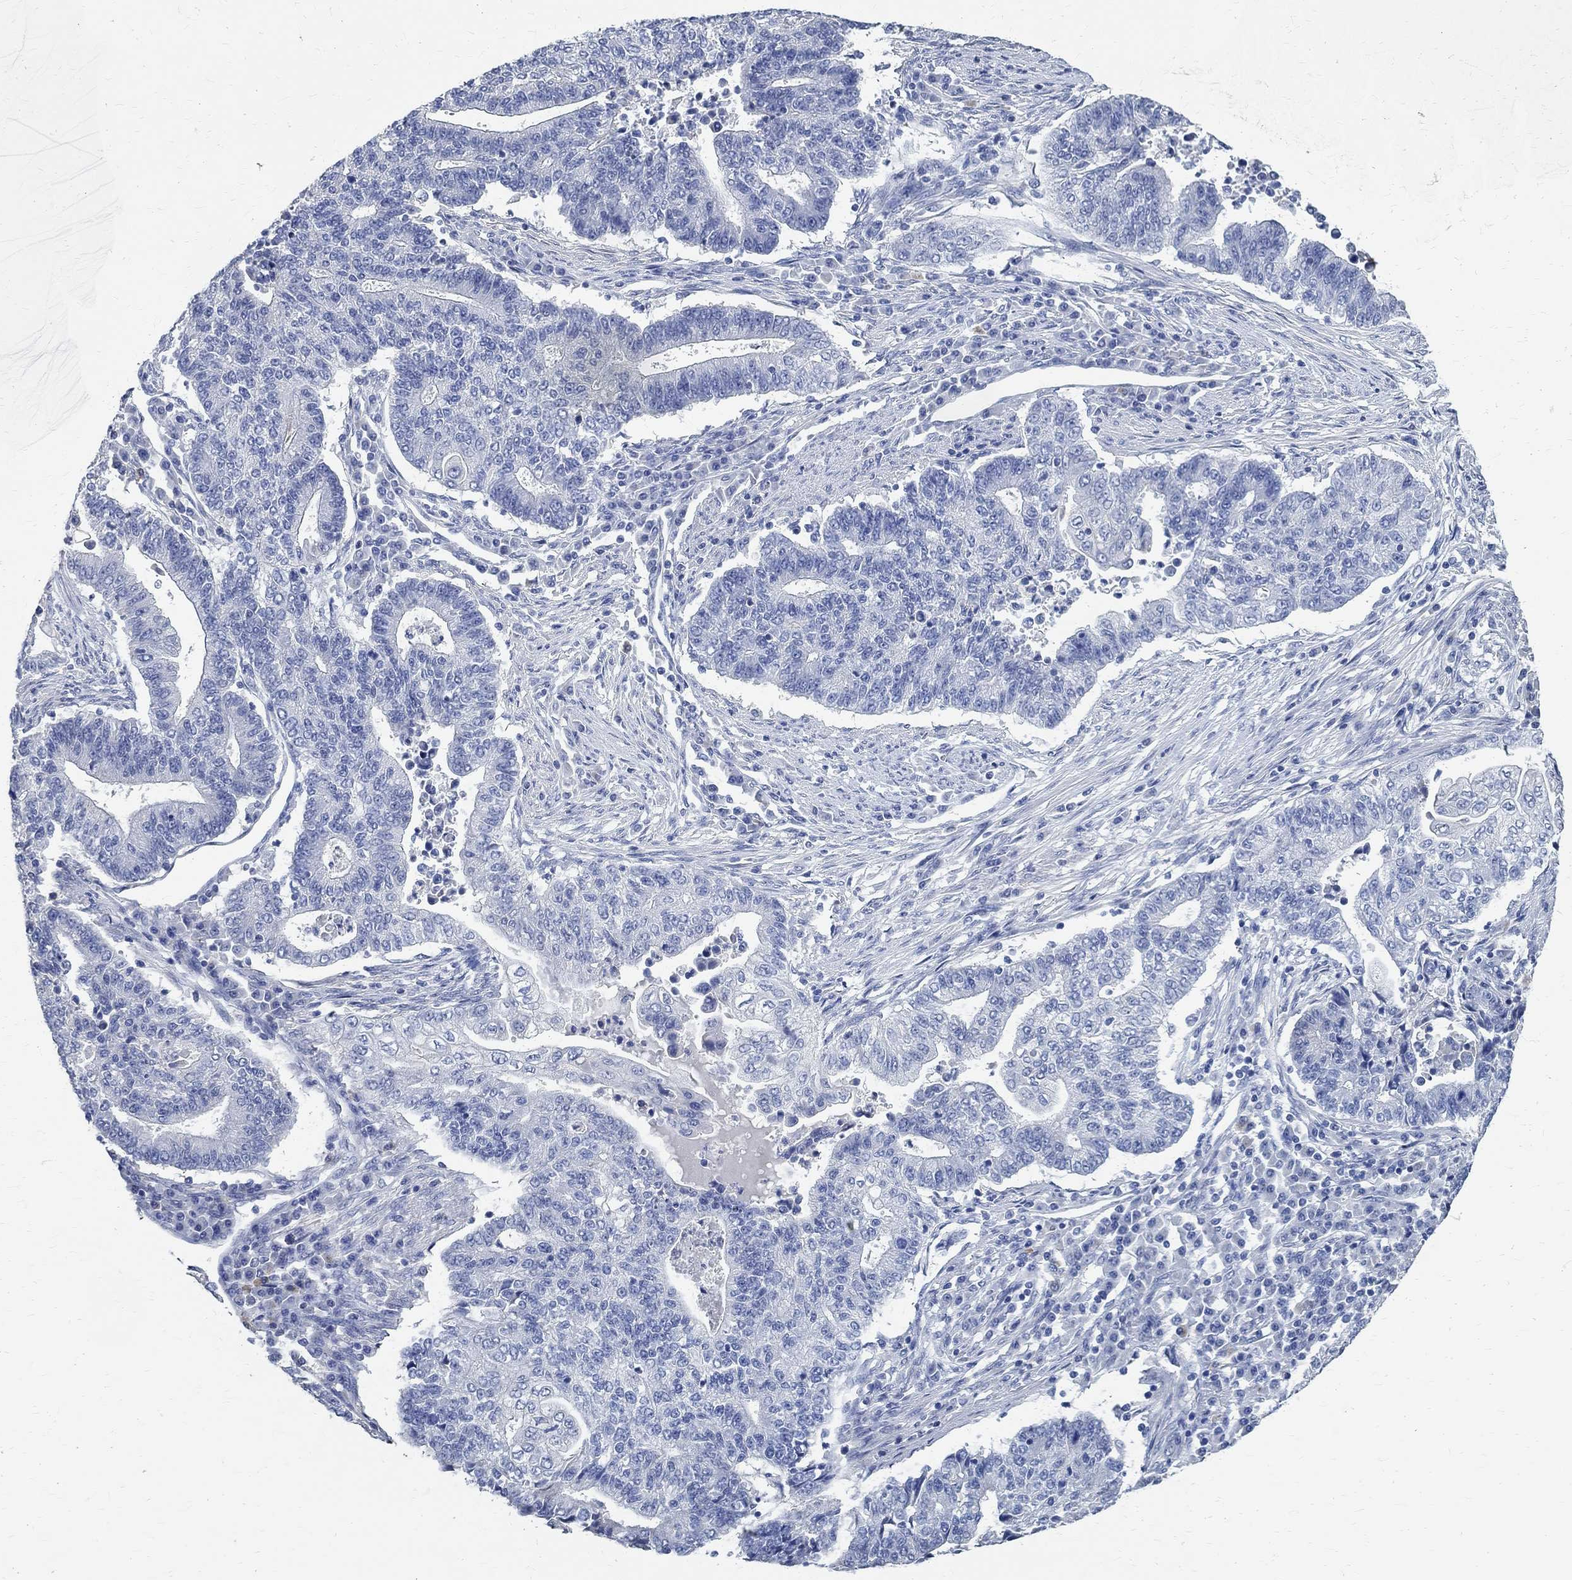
{"staining": {"intensity": "negative", "quantity": "none", "location": "none"}, "tissue": "endometrial cancer", "cell_type": "Tumor cells", "image_type": "cancer", "snomed": [{"axis": "morphology", "description": "Adenocarcinoma, NOS"}, {"axis": "topography", "description": "Uterus"}, {"axis": "topography", "description": "Endometrium"}], "caption": "Tumor cells are negative for brown protein staining in endometrial cancer. (Brightfield microscopy of DAB immunohistochemistry (IHC) at high magnification).", "gene": "PRX", "patient": {"sex": "female", "age": 54}}